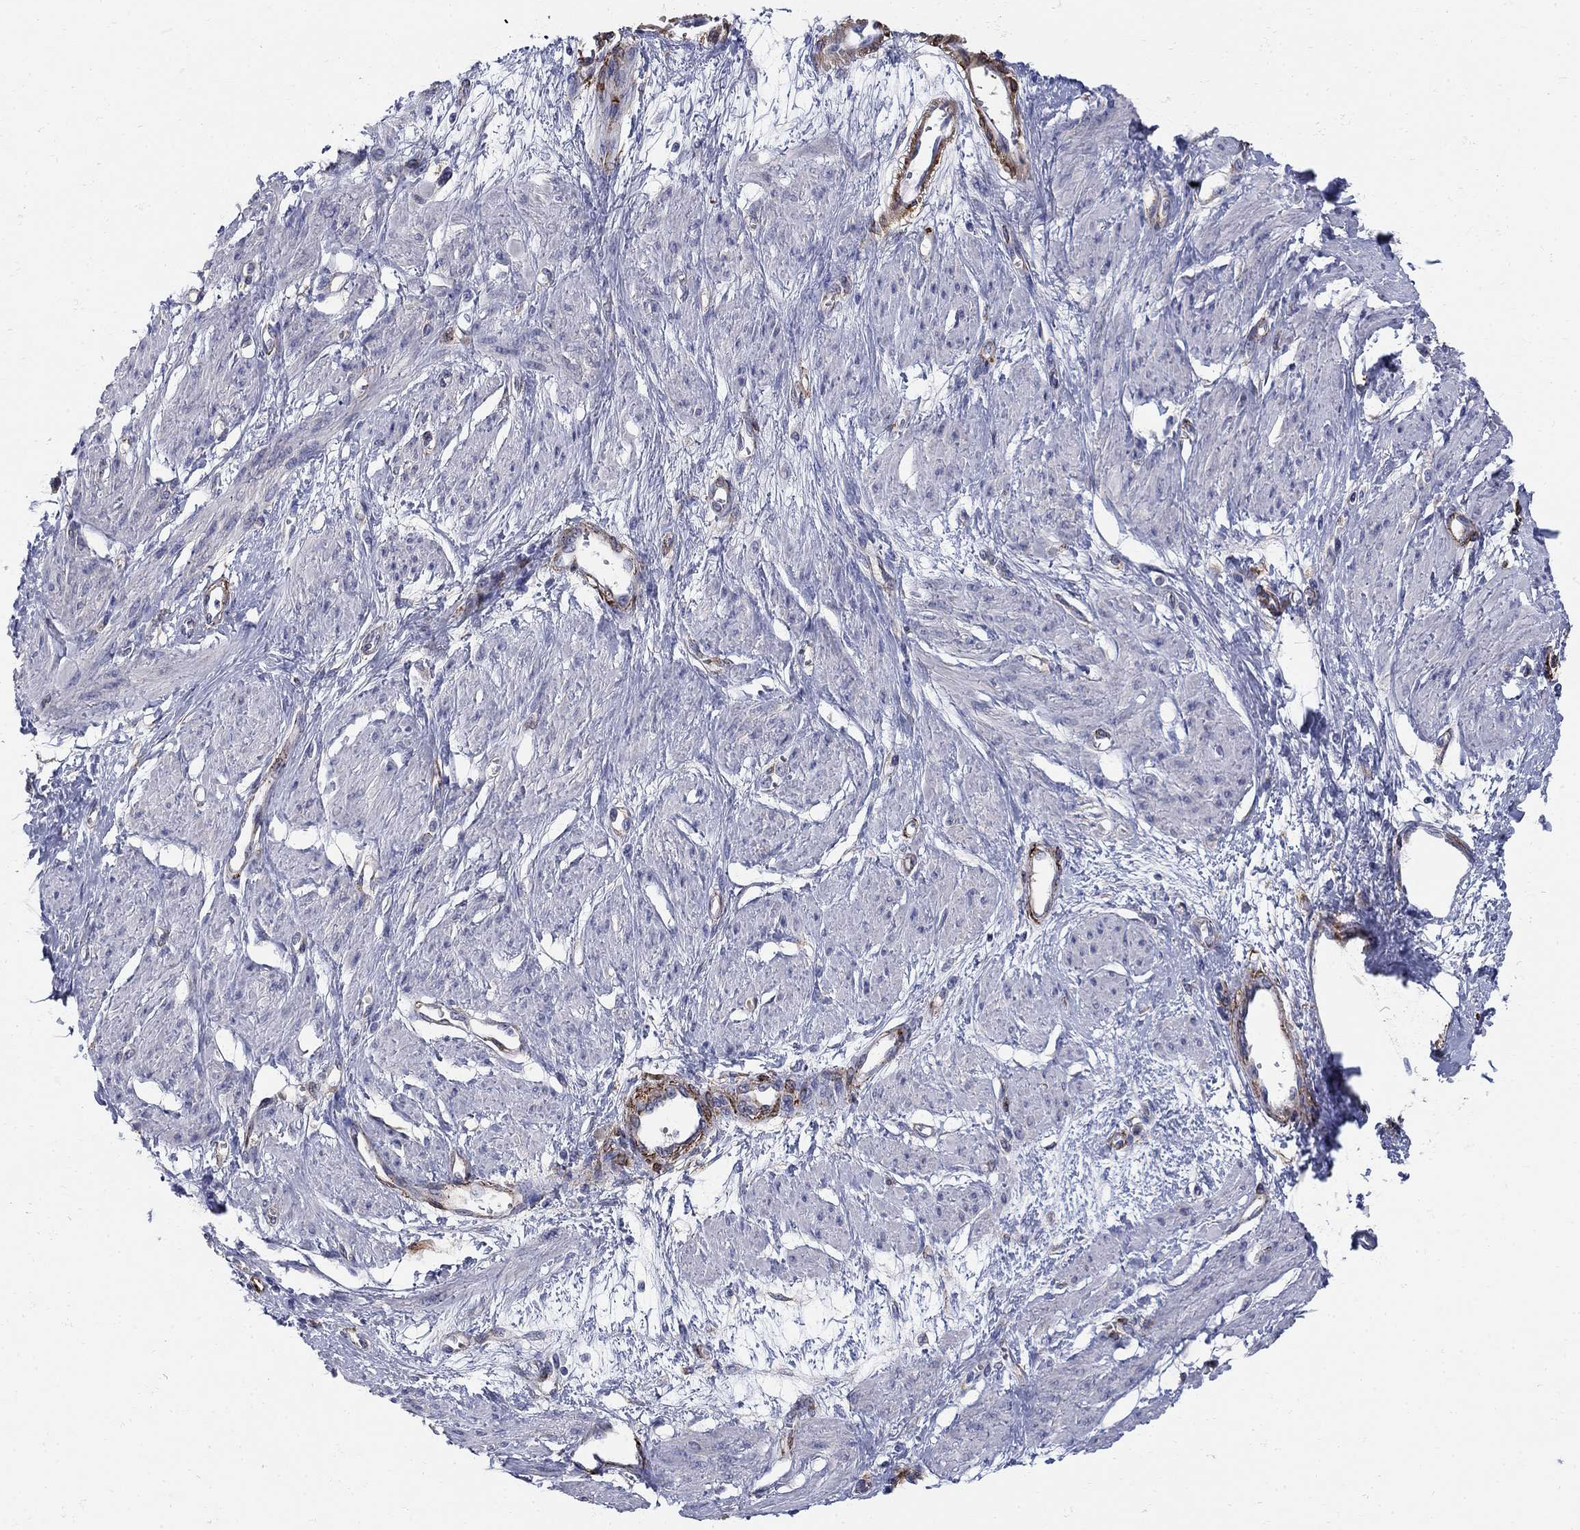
{"staining": {"intensity": "negative", "quantity": "none", "location": "none"}, "tissue": "smooth muscle", "cell_type": "Smooth muscle cells", "image_type": "normal", "snomed": [{"axis": "morphology", "description": "Normal tissue, NOS"}, {"axis": "topography", "description": "Smooth muscle"}, {"axis": "topography", "description": "Uterus"}], "caption": "Smooth muscle was stained to show a protein in brown. There is no significant positivity in smooth muscle cells. (DAB (3,3'-diaminobenzidine) immunohistochemistry with hematoxylin counter stain).", "gene": "SEPTIN8", "patient": {"sex": "female", "age": 39}}